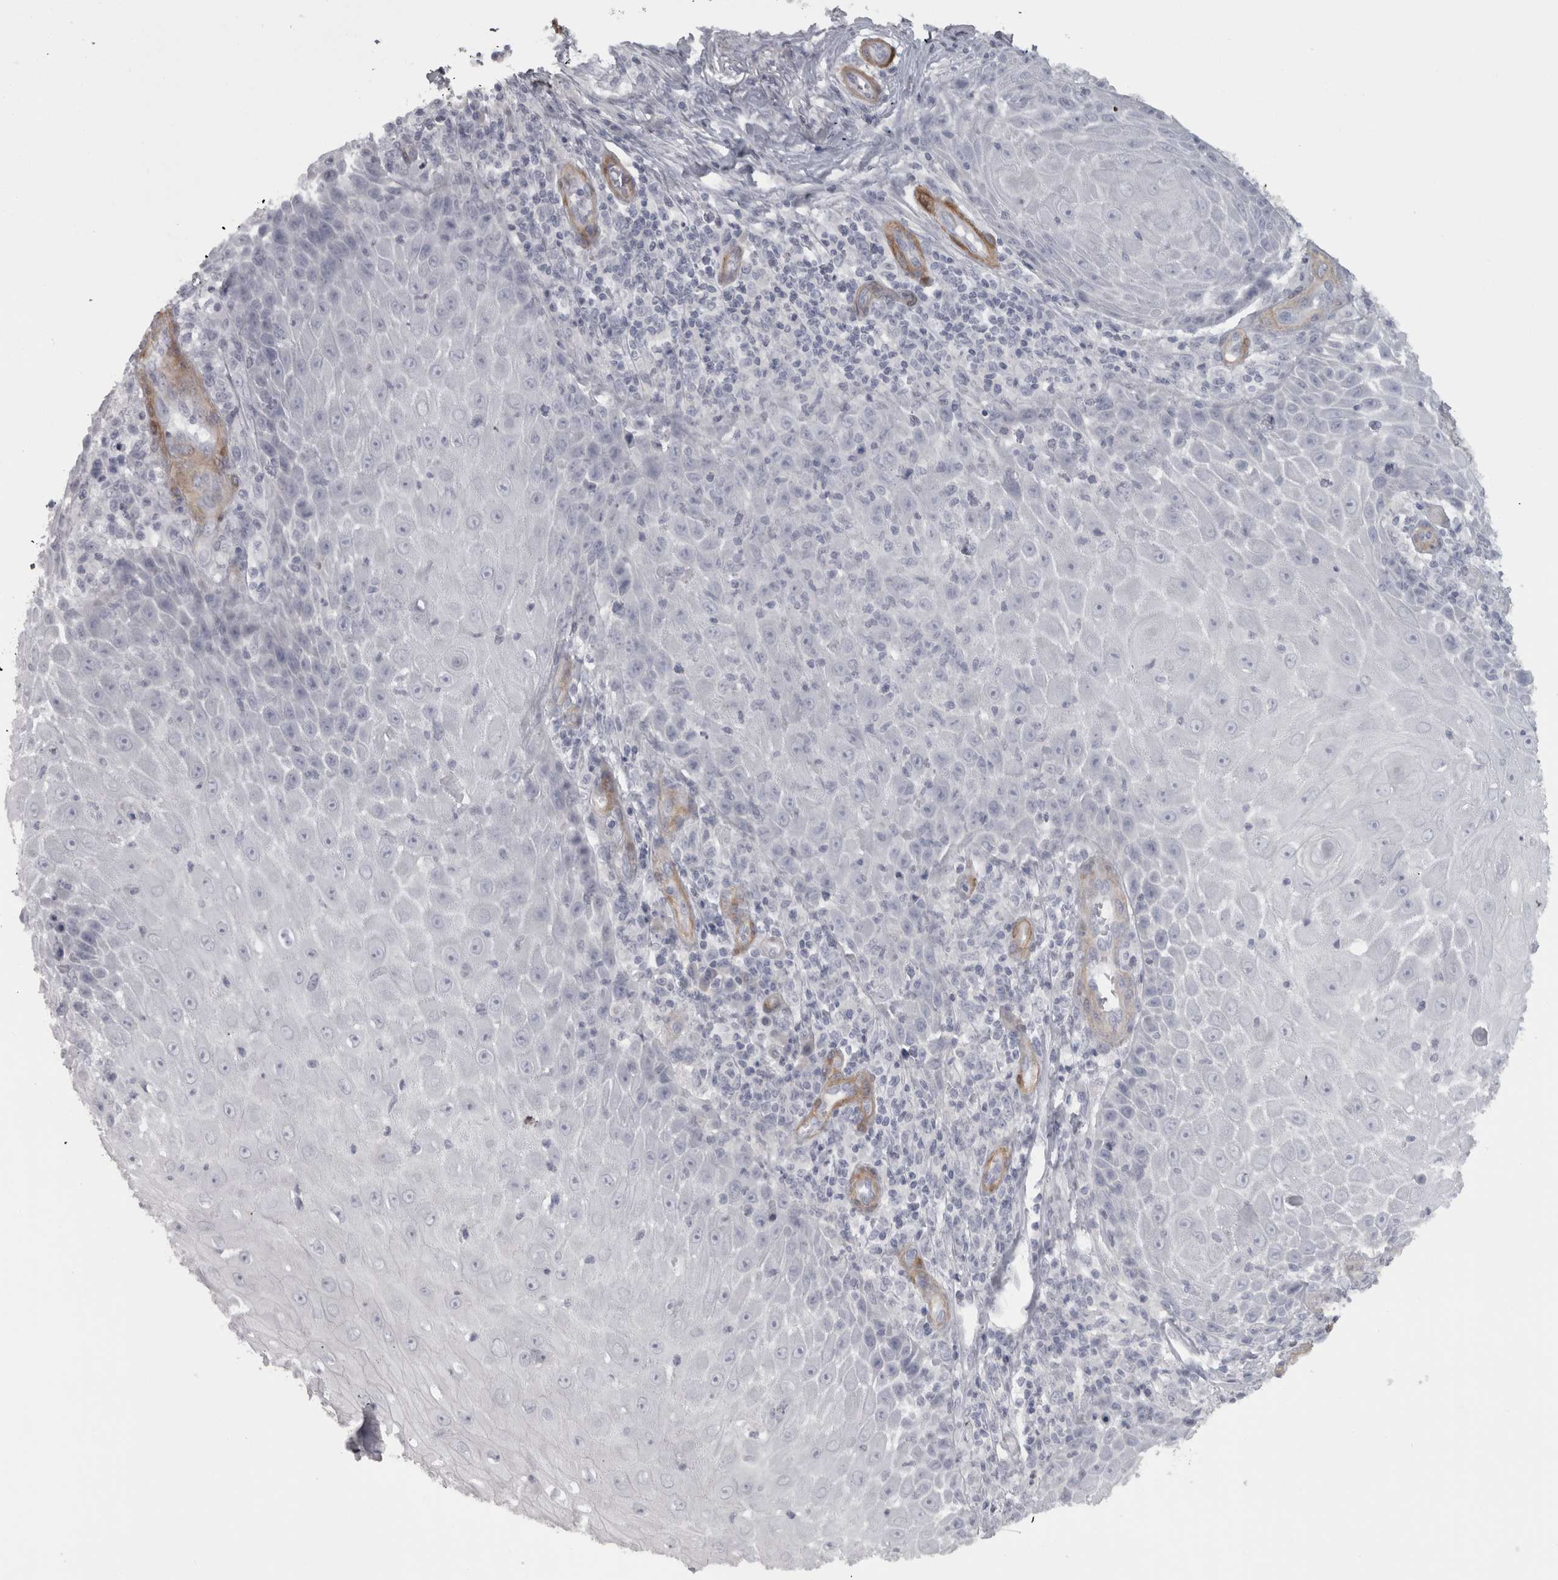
{"staining": {"intensity": "negative", "quantity": "none", "location": "none"}, "tissue": "skin cancer", "cell_type": "Tumor cells", "image_type": "cancer", "snomed": [{"axis": "morphology", "description": "Squamous cell carcinoma, NOS"}, {"axis": "topography", "description": "Skin"}], "caption": "The immunohistochemistry (IHC) photomicrograph has no significant positivity in tumor cells of skin cancer (squamous cell carcinoma) tissue.", "gene": "PPP1R12B", "patient": {"sex": "female", "age": 73}}